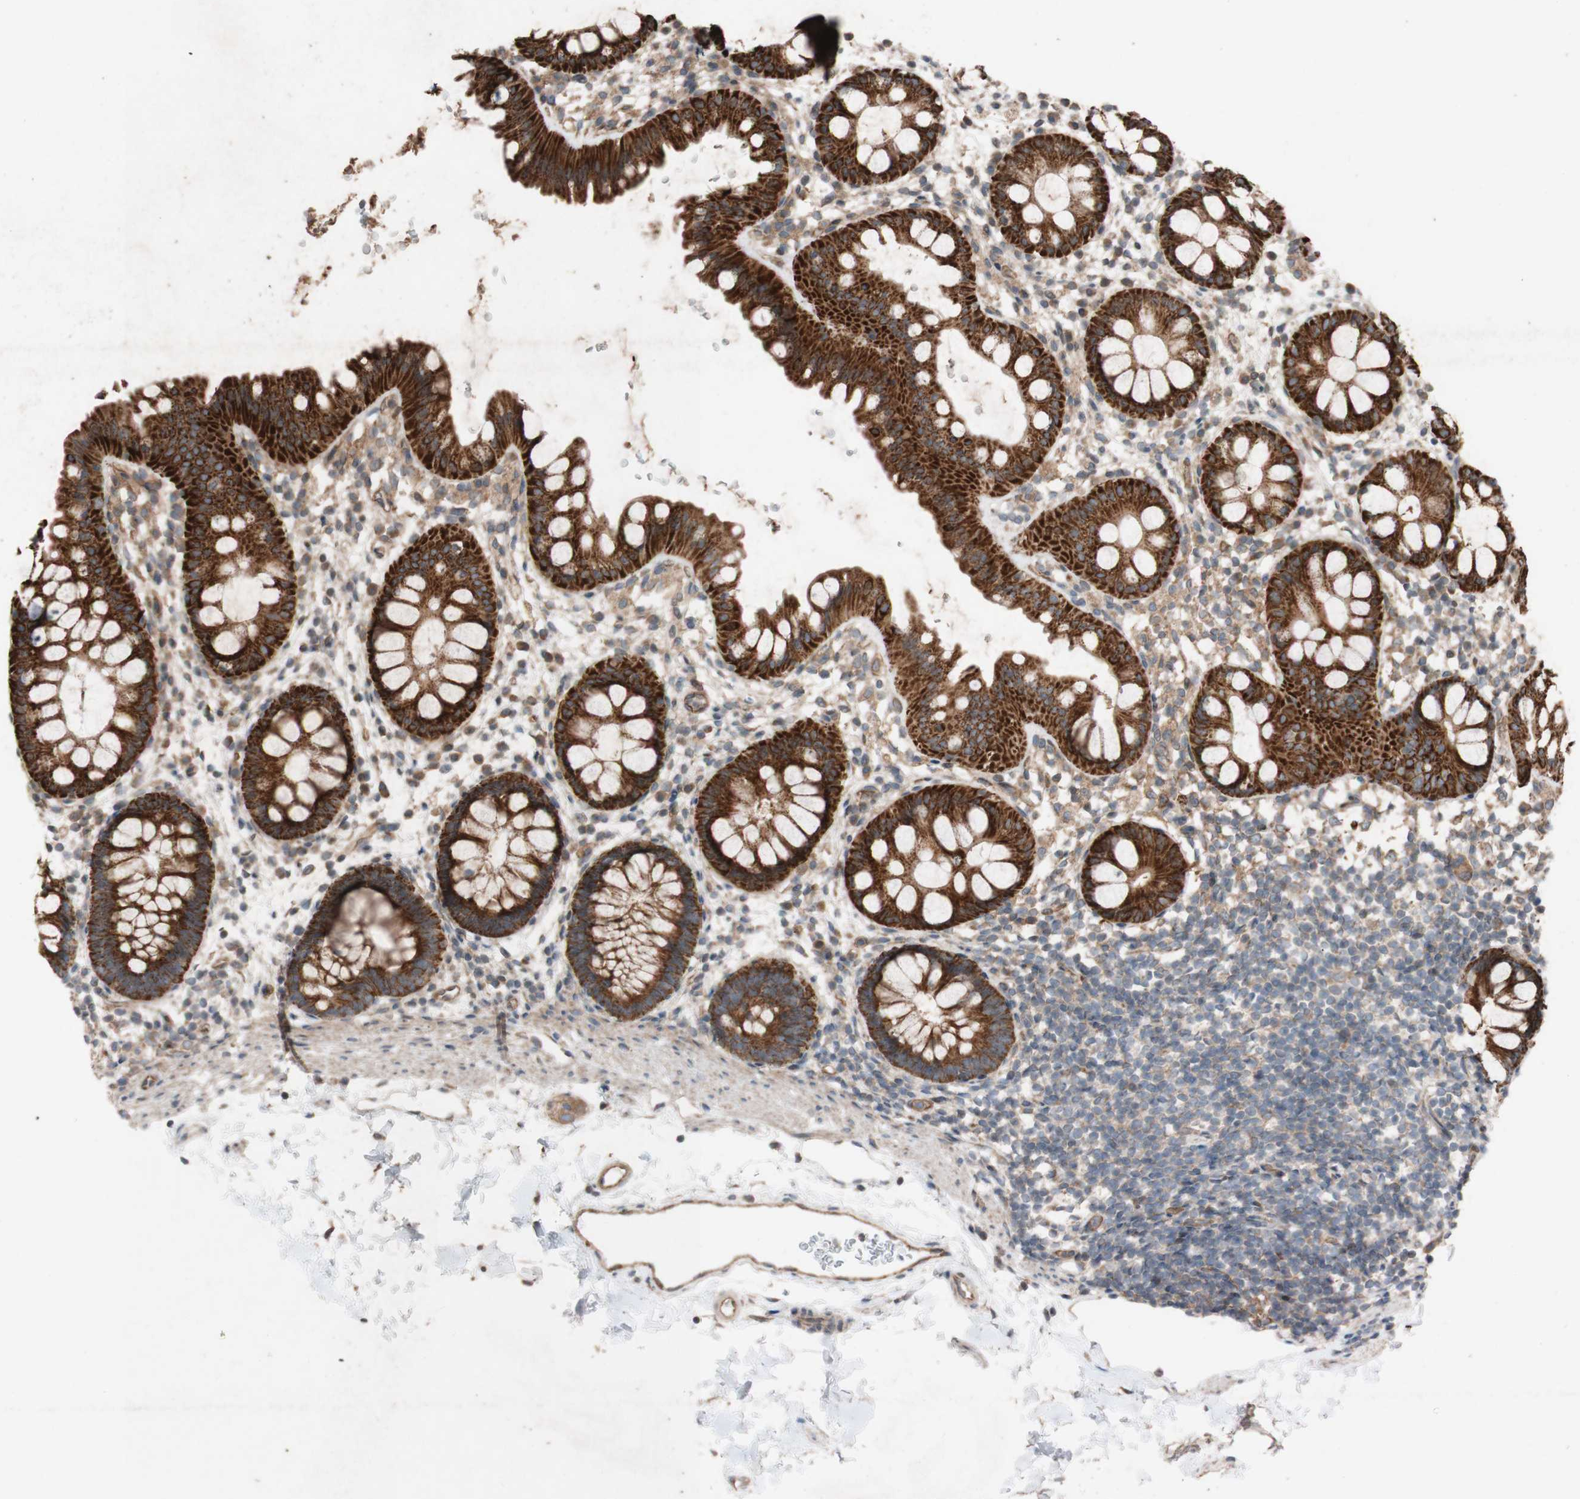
{"staining": {"intensity": "strong", "quantity": ">75%", "location": "cytoplasmic/membranous"}, "tissue": "rectum", "cell_type": "Glandular cells", "image_type": "normal", "snomed": [{"axis": "morphology", "description": "Normal tissue, NOS"}, {"axis": "topography", "description": "Rectum"}], "caption": "The histopathology image displays staining of normal rectum, revealing strong cytoplasmic/membranous protein positivity (brown color) within glandular cells. (IHC, brightfield microscopy, high magnification).", "gene": "TST", "patient": {"sex": "female", "age": 24}}